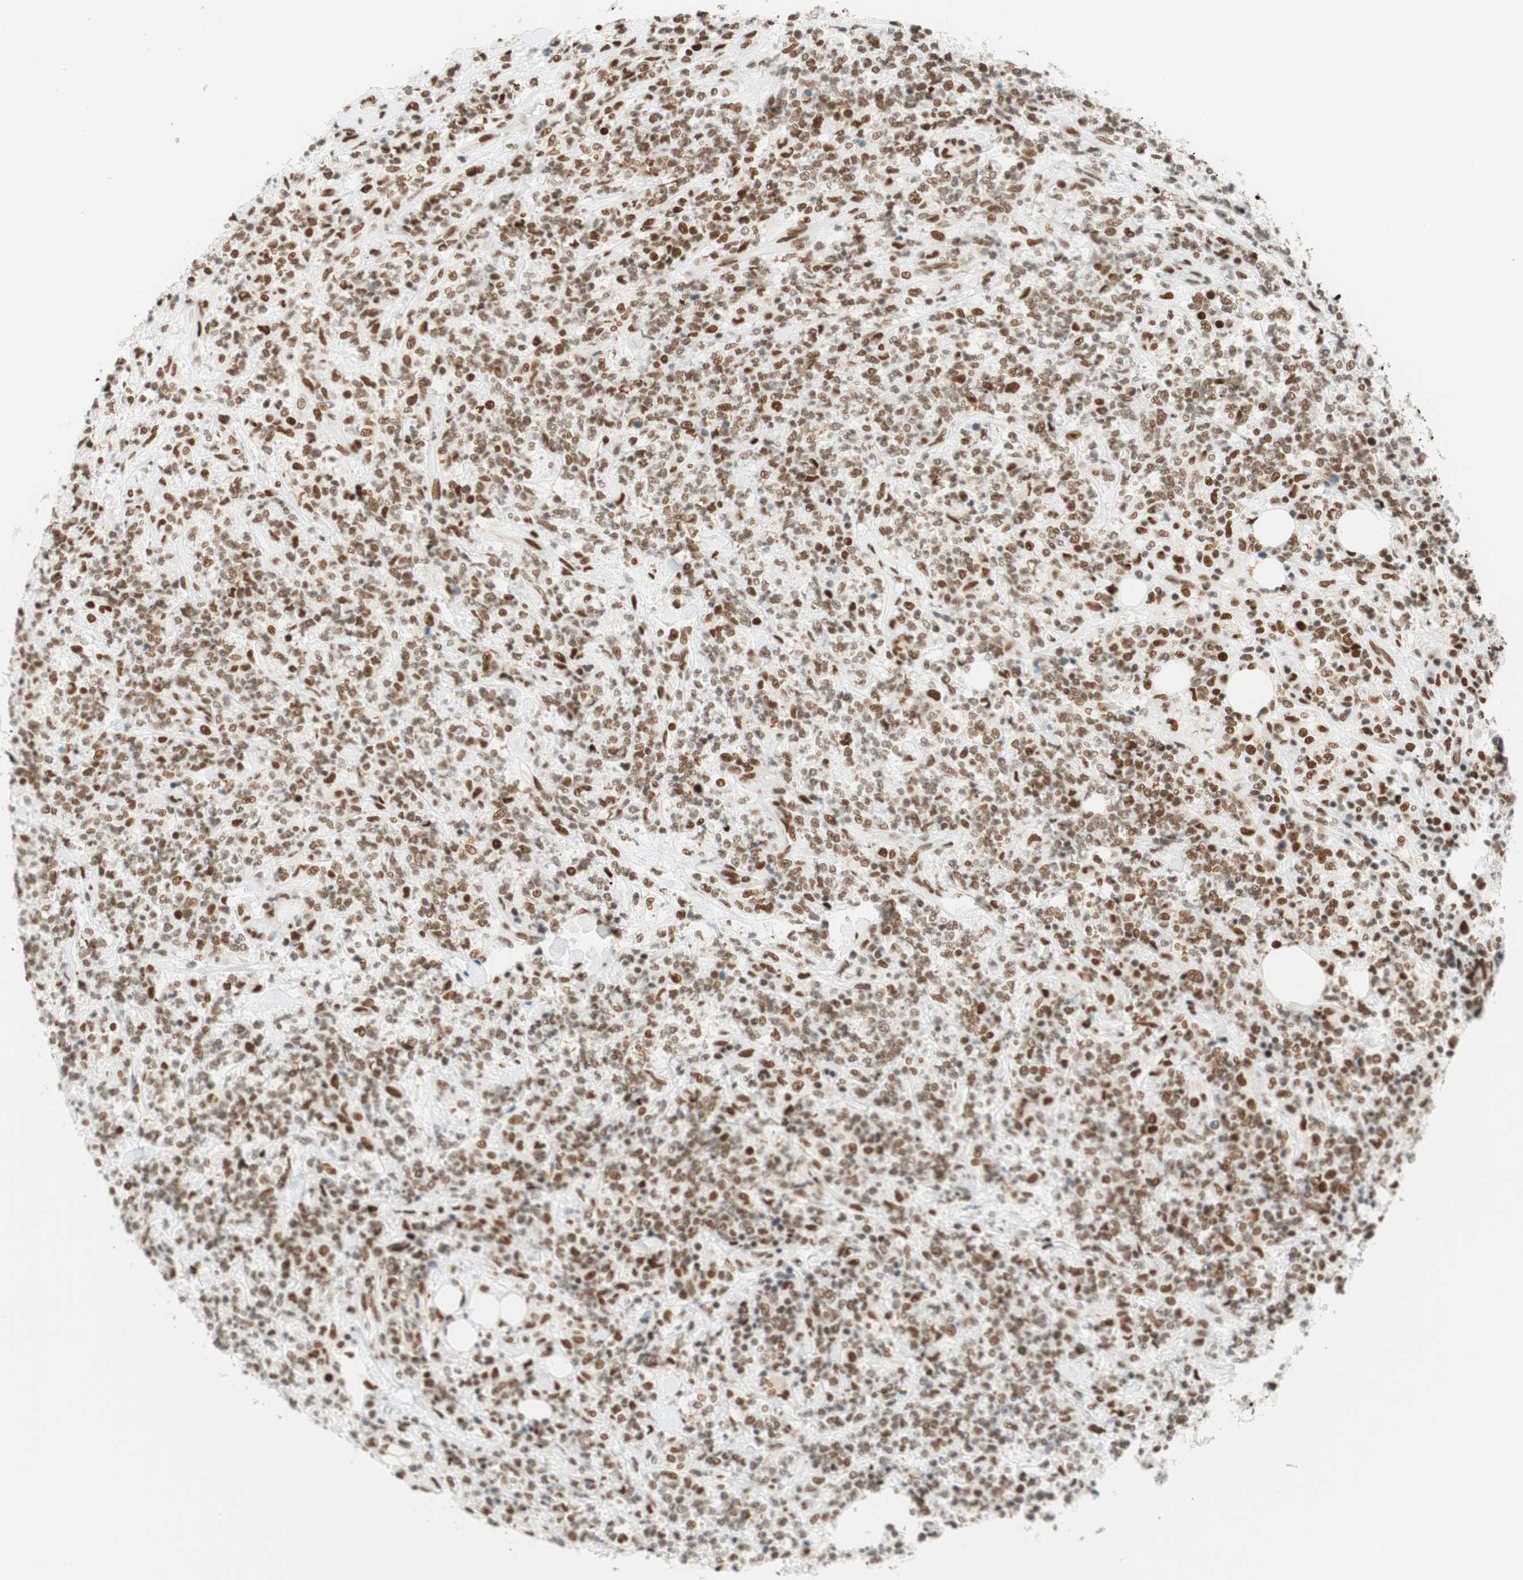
{"staining": {"intensity": "moderate", "quantity": "25%-75%", "location": "nuclear"}, "tissue": "lymphoma", "cell_type": "Tumor cells", "image_type": "cancer", "snomed": [{"axis": "morphology", "description": "Malignant lymphoma, non-Hodgkin's type, High grade"}, {"axis": "topography", "description": "Soft tissue"}], "caption": "Immunohistochemical staining of human lymphoma displays medium levels of moderate nuclear staining in about 25%-75% of tumor cells.", "gene": "RNF20", "patient": {"sex": "male", "age": 18}}